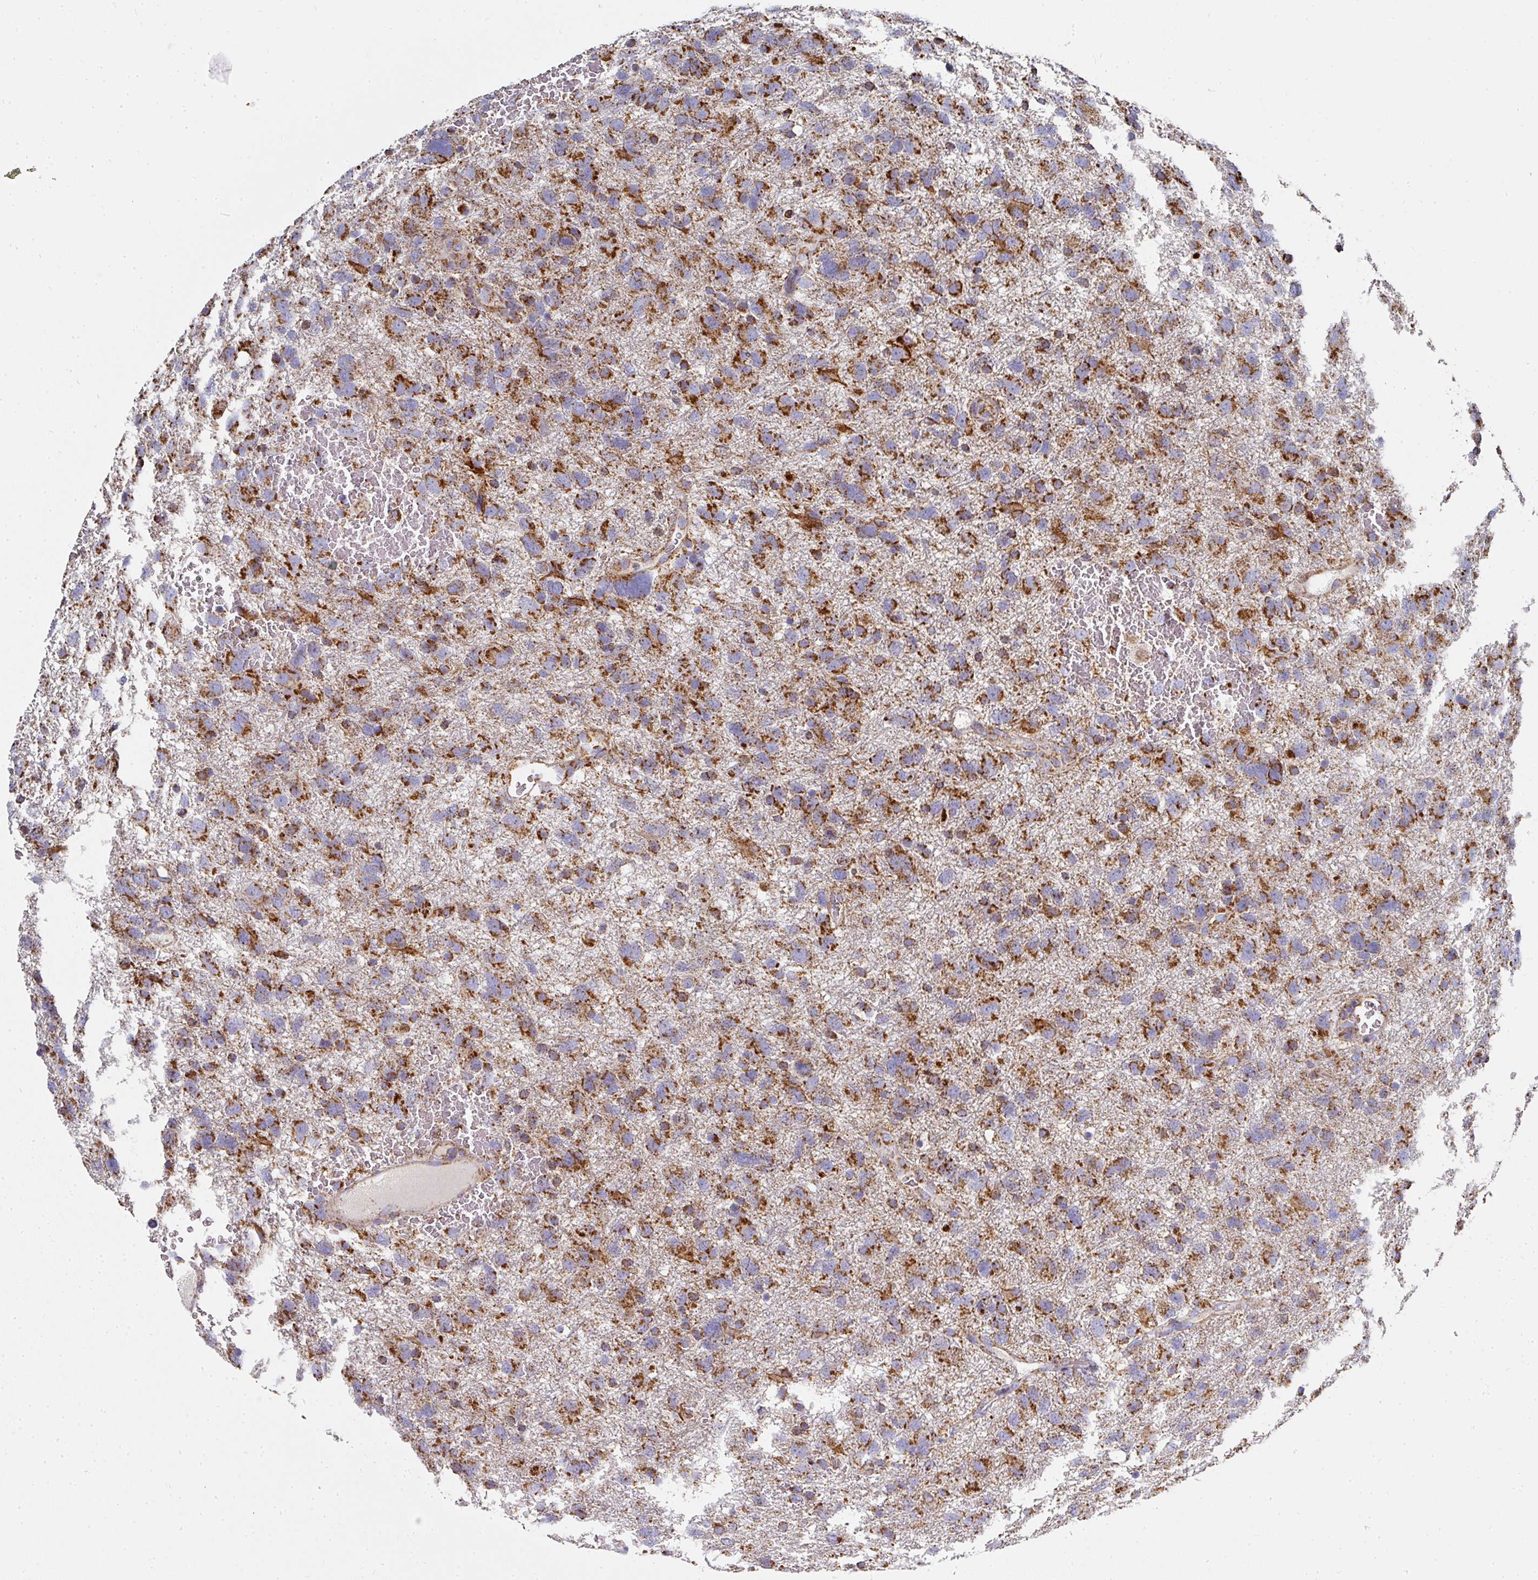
{"staining": {"intensity": "strong", "quantity": ">75%", "location": "cytoplasmic/membranous"}, "tissue": "glioma", "cell_type": "Tumor cells", "image_type": "cancer", "snomed": [{"axis": "morphology", "description": "Glioma, malignant, High grade"}, {"axis": "topography", "description": "Brain"}], "caption": "Approximately >75% of tumor cells in human malignant glioma (high-grade) display strong cytoplasmic/membranous protein positivity as visualized by brown immunohistochemical staining.", "gene": "UQCRFS1", "patient": {"sex": "male", "age": 61}}